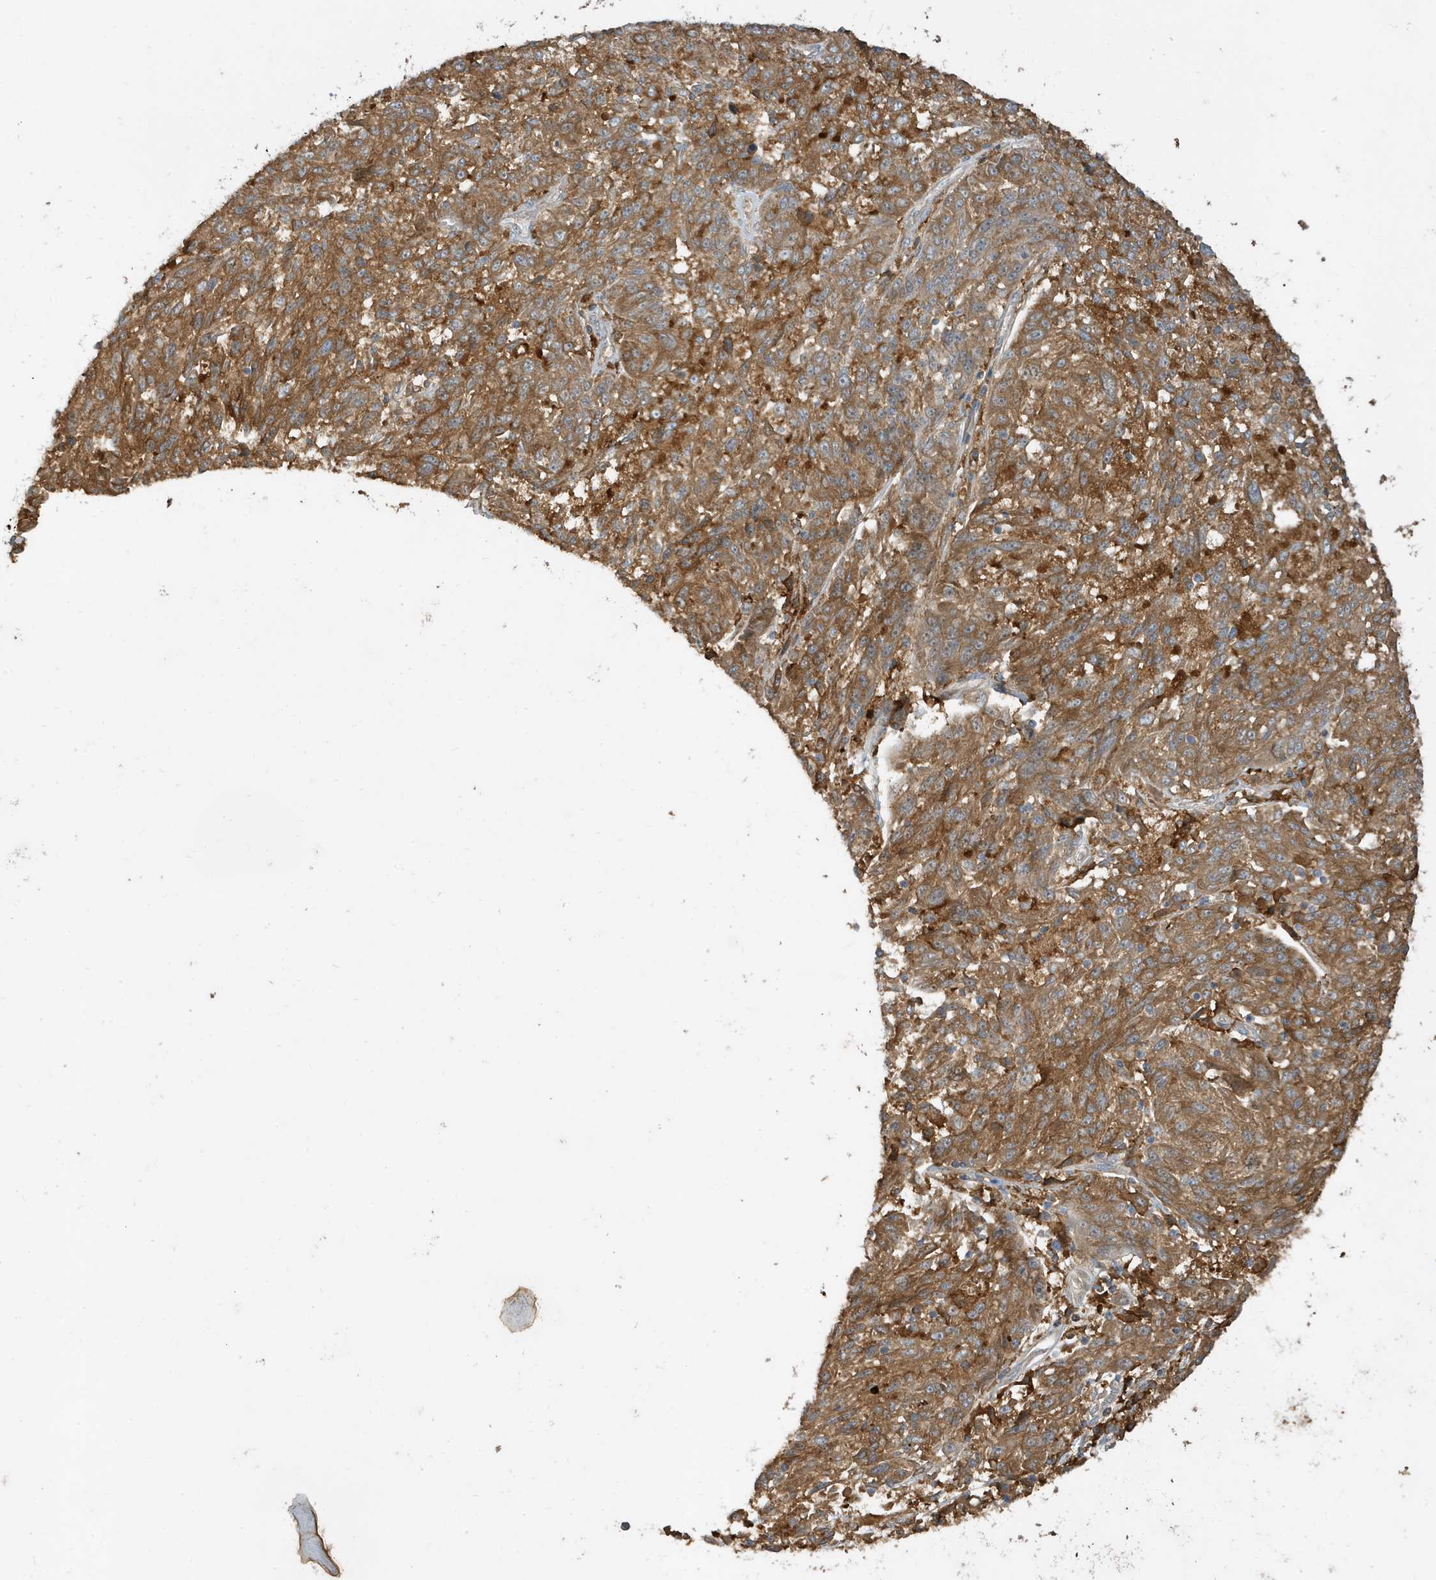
{"staining": {"intensity": "moderate", "quantity": ">75%", "location": "cytoplasmic/membranous"}, "tissue": "melanoma", "cell_type": "Tumor cells", "image_type": "cancer", "snomed": [{"axis": "morphology", "description": "Malignant melanoma, NOS"}, {"axis": "topography", "description": "Skin"}], "caption": "Brown immunohistochemical staining in human melanoma displays moderate cytoplasmic/membranous expression in approximately >75% of tumor cells.", "gene": "ABTB1", "patient": {"sex": "male", "age": 53}}